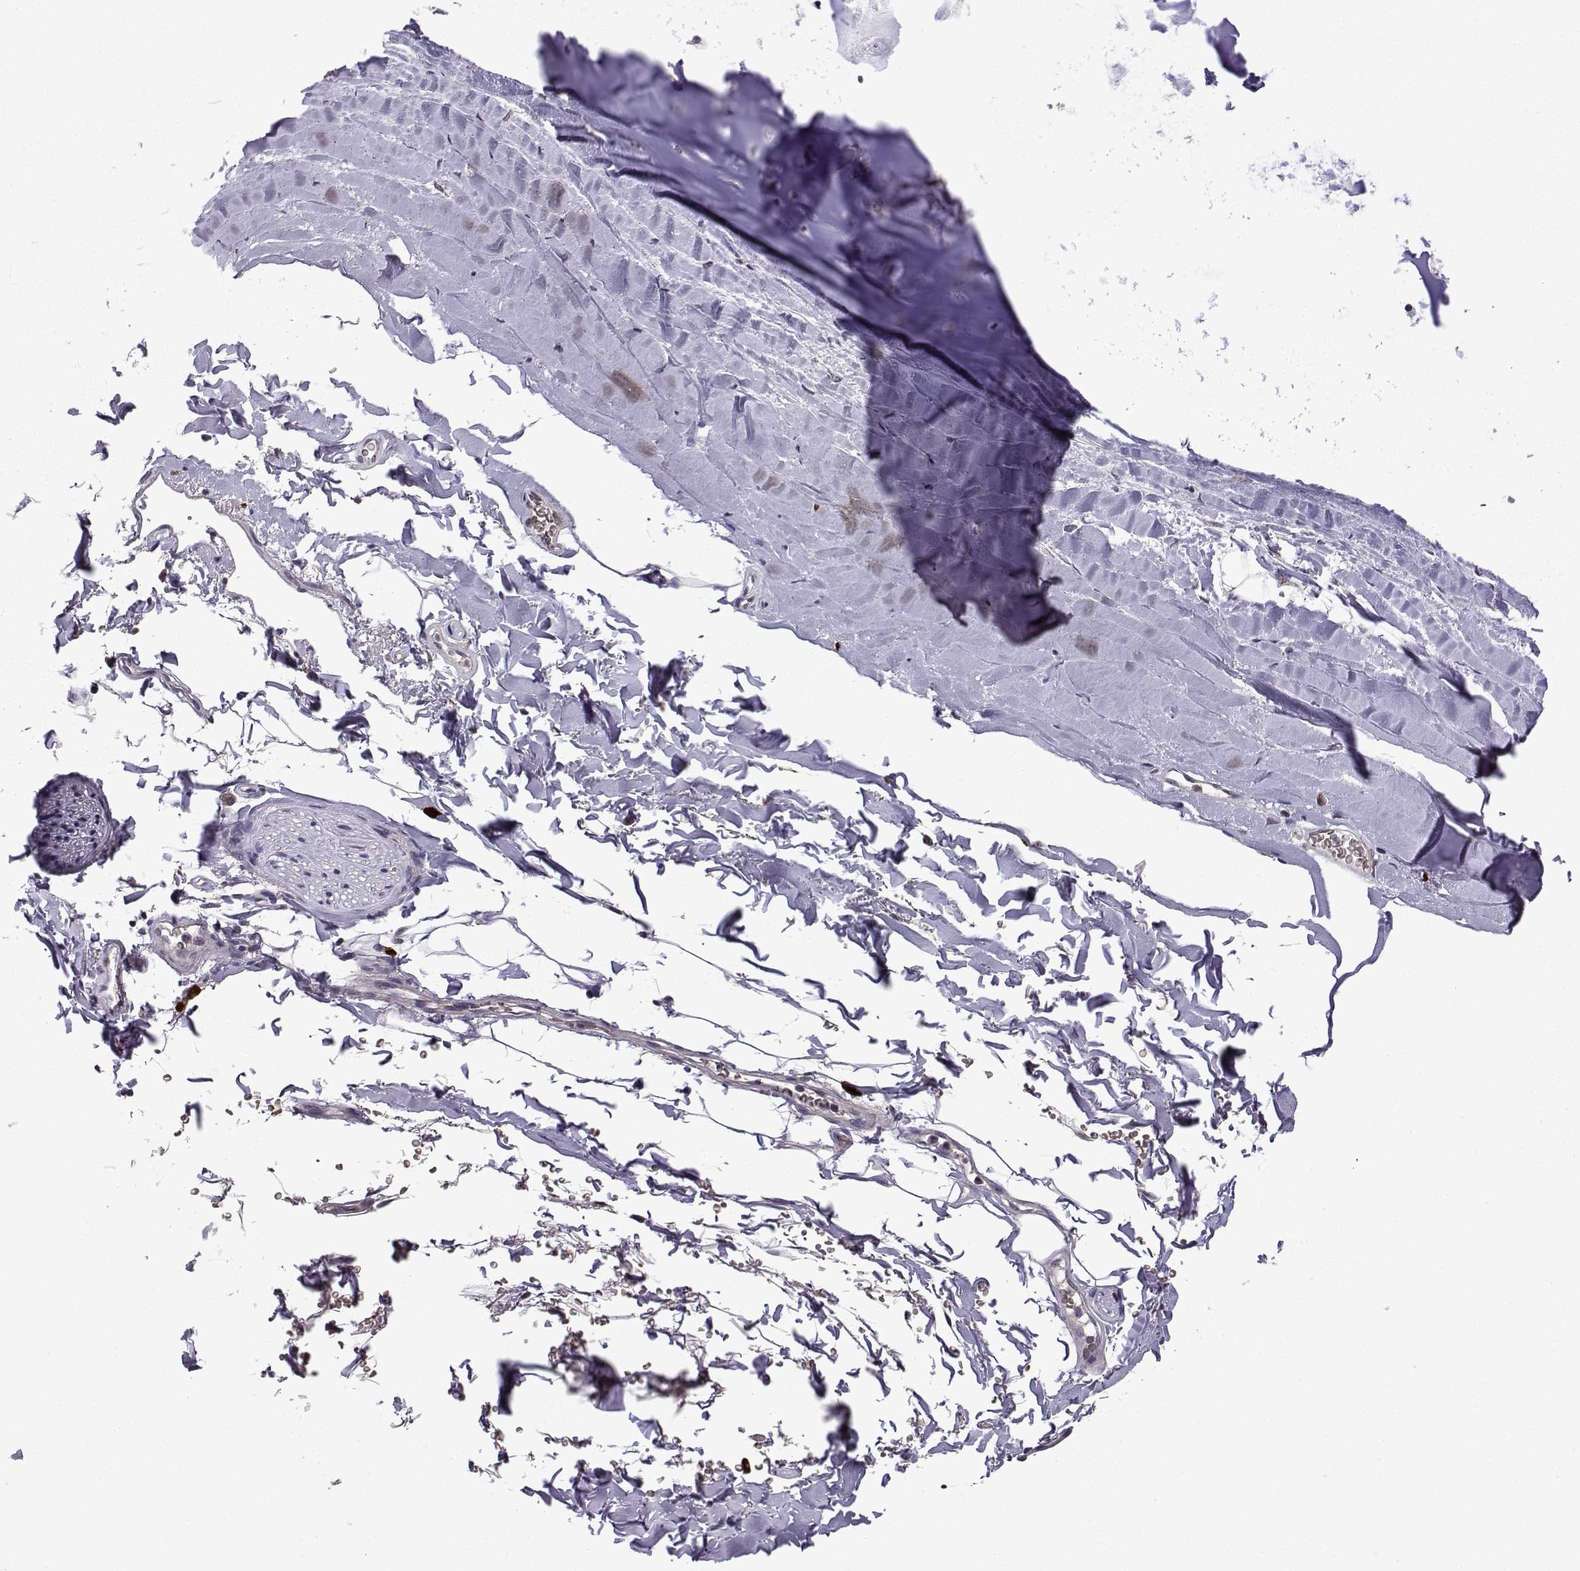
{"staining": {"intensity": "weak", "quantity": "<25%", "location": "cytoplasmic/membranous"}, "tissue": "soft tissue", "cell_type": "Chondrocytes", "image_type": "normal", "snomed": [{"axis": "morphology", "description": "Normal tissue, NOS"}, {"axis": "topography", "description": "Lymph node"}, {"axis": "topography", "description": "Bronchus"}], "caption": "The photomicrograph demonstrates no significant staining in chondrocytes of soft tissue.", "gene": "TAB2", "patient": {"sex": "female", "age": 70}}